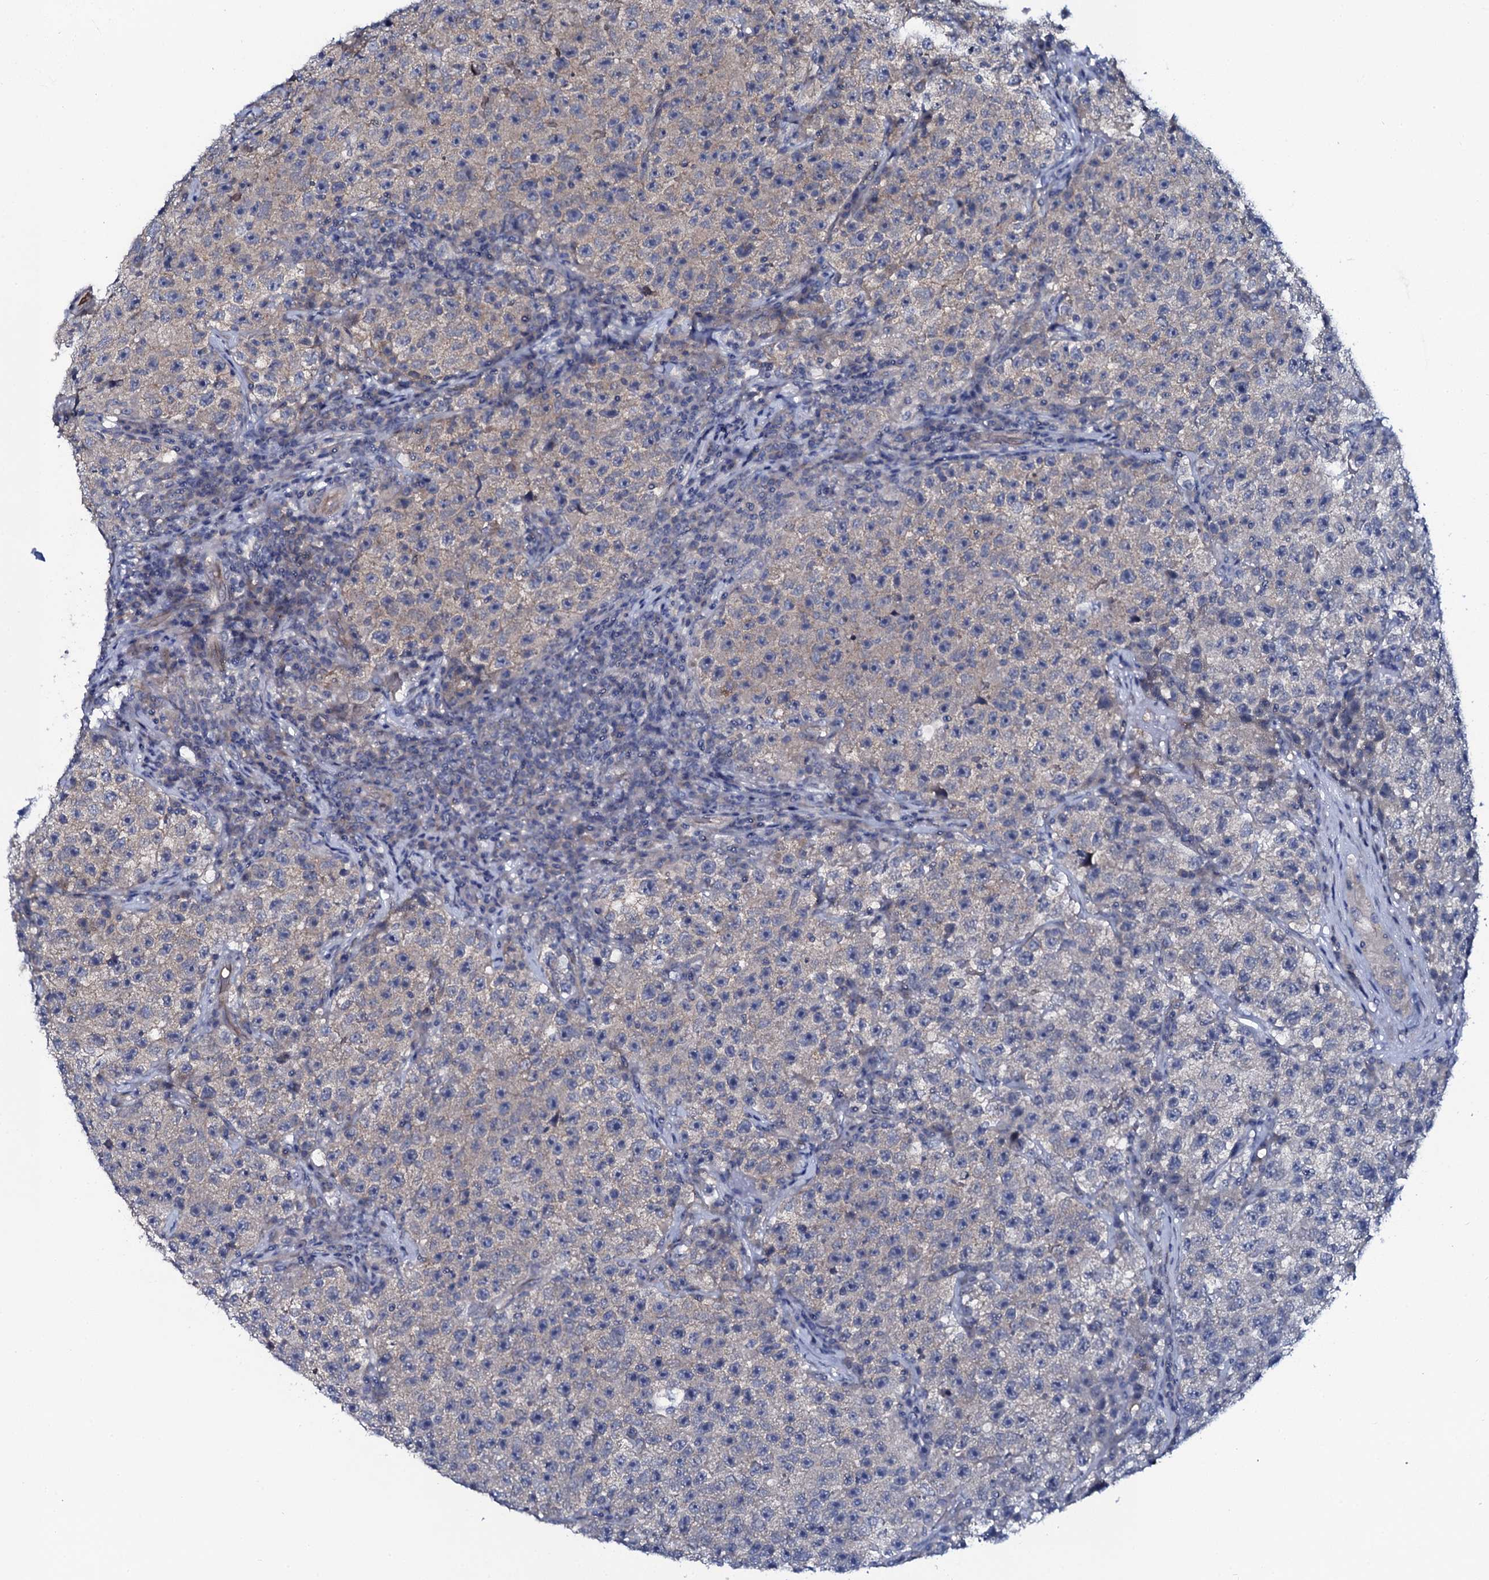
{"staining": {"intensity": "weak", "quantity": "25%-75%", "location": "cytoplasmic/membranous"}, "tissue": "testis cancer", "cell_type": "Tumor cells", "image_type": "cancer", "snomed": [{"axis": "morphology", "description": "Seminoma, NOS"}, {"axis": "topography", "description": "Testis"}], "caption": "Immunohistochemical staining of human testis cancer demonstrates low levels of weak cytoplasmic/membranous protein staining in approximately 25%-75% of tumor cells.", "gene": "C10orf88", "patient": {"sex": "male", "age": 22}}